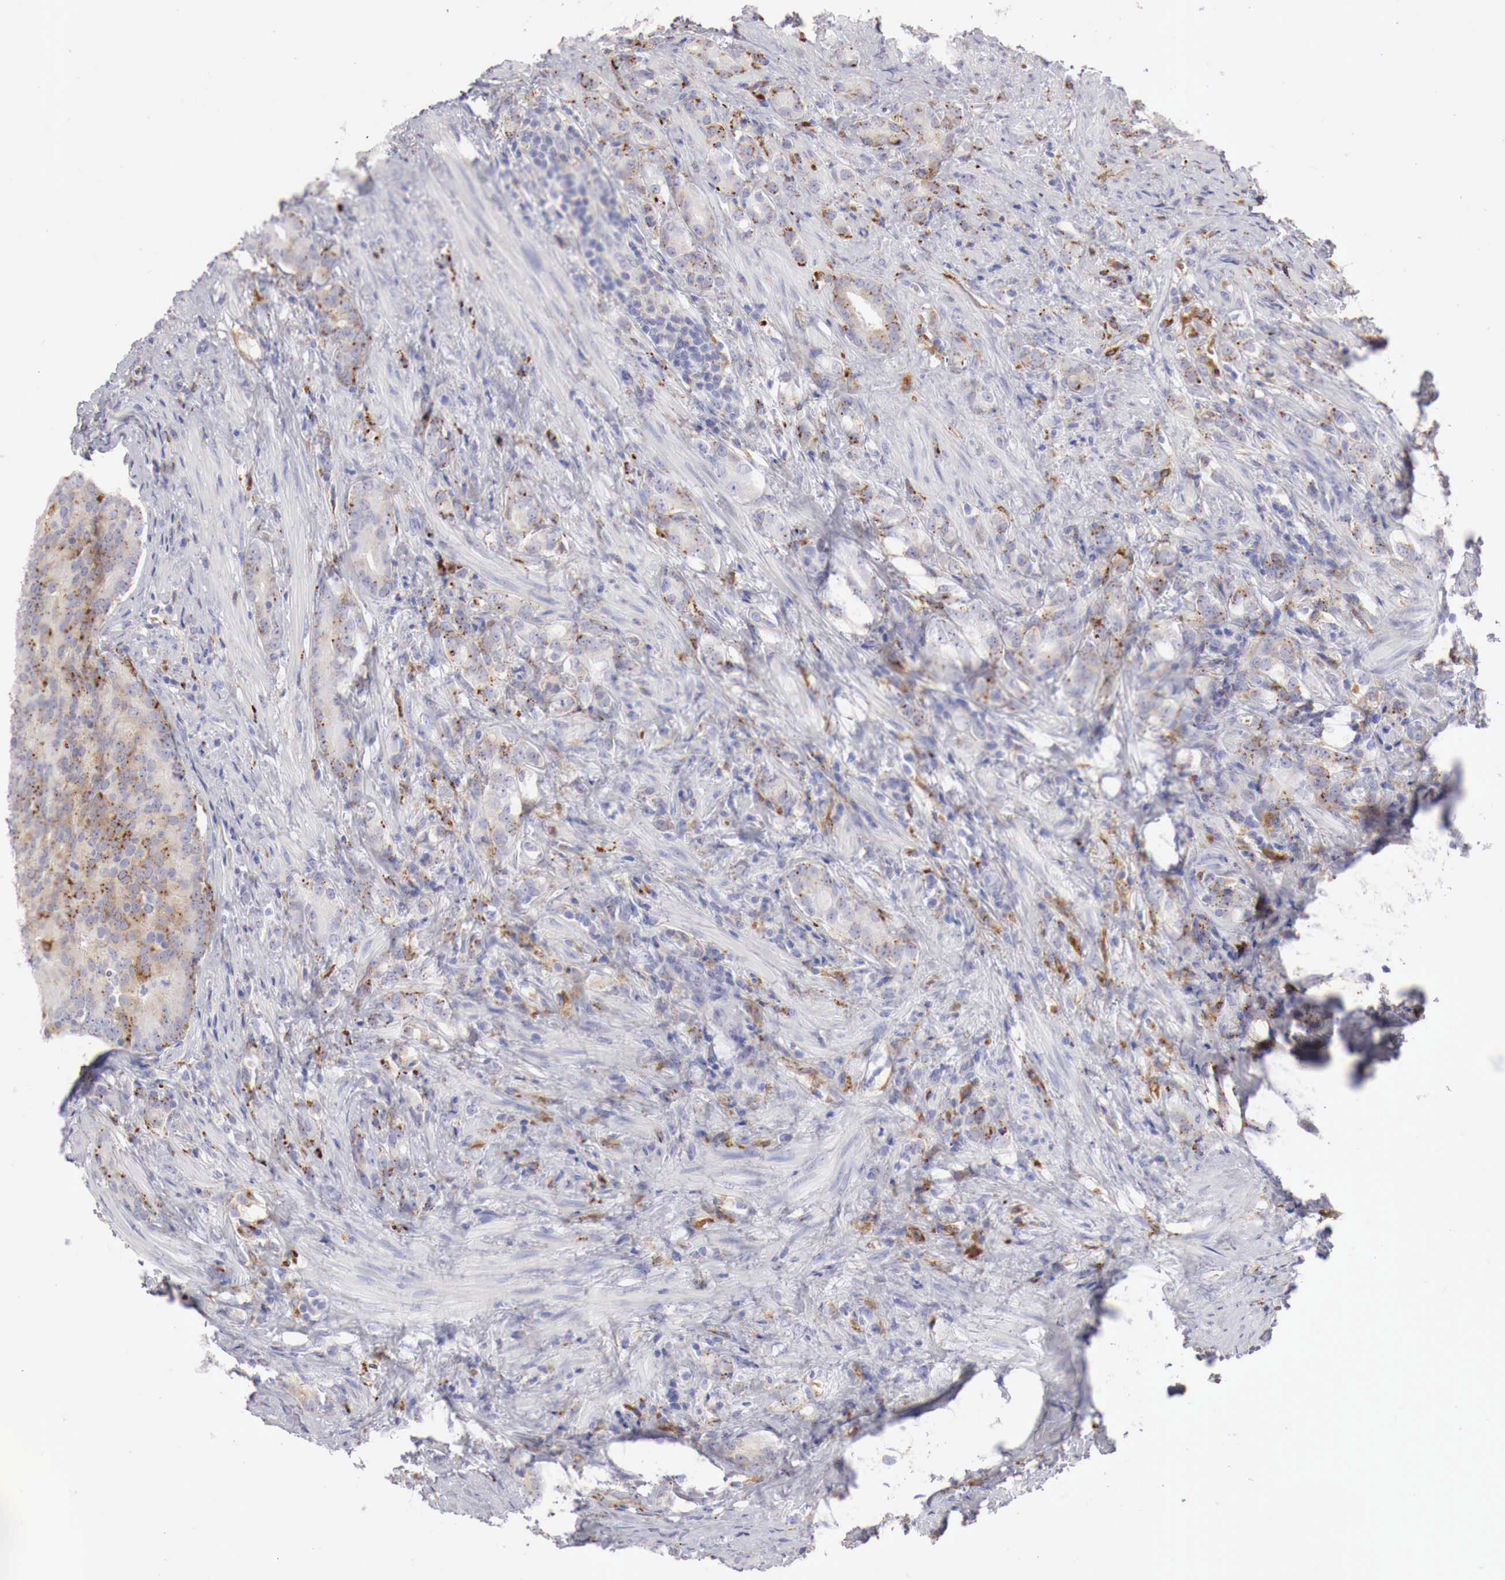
{"staining": {"intensity": "strong", "quantity": ">75%", "location": "cytoplasmic/membranous"}, "tissue": "prostate cancer", "cell_type": "Tumor cells", "image_type": "cancer", "snomed": [{"axis": "morphology", "description": "Adenocarcinoma, Medium grade"}, {"axis": "topography", "description": "Prostate"}], "caption": "Protein analysis of prostate cancer (medium-grade adenocarcinoma) tissue shows strong cytoplasmic/membranous positivity in about >75% of tumor cells. The staining is performed using DAB brown chromogen to label protein expression. The nuclei are counter-stained blue using hematoxylin.", "gene": "GLA", "patient": {"sex": "male", "age": 59}}